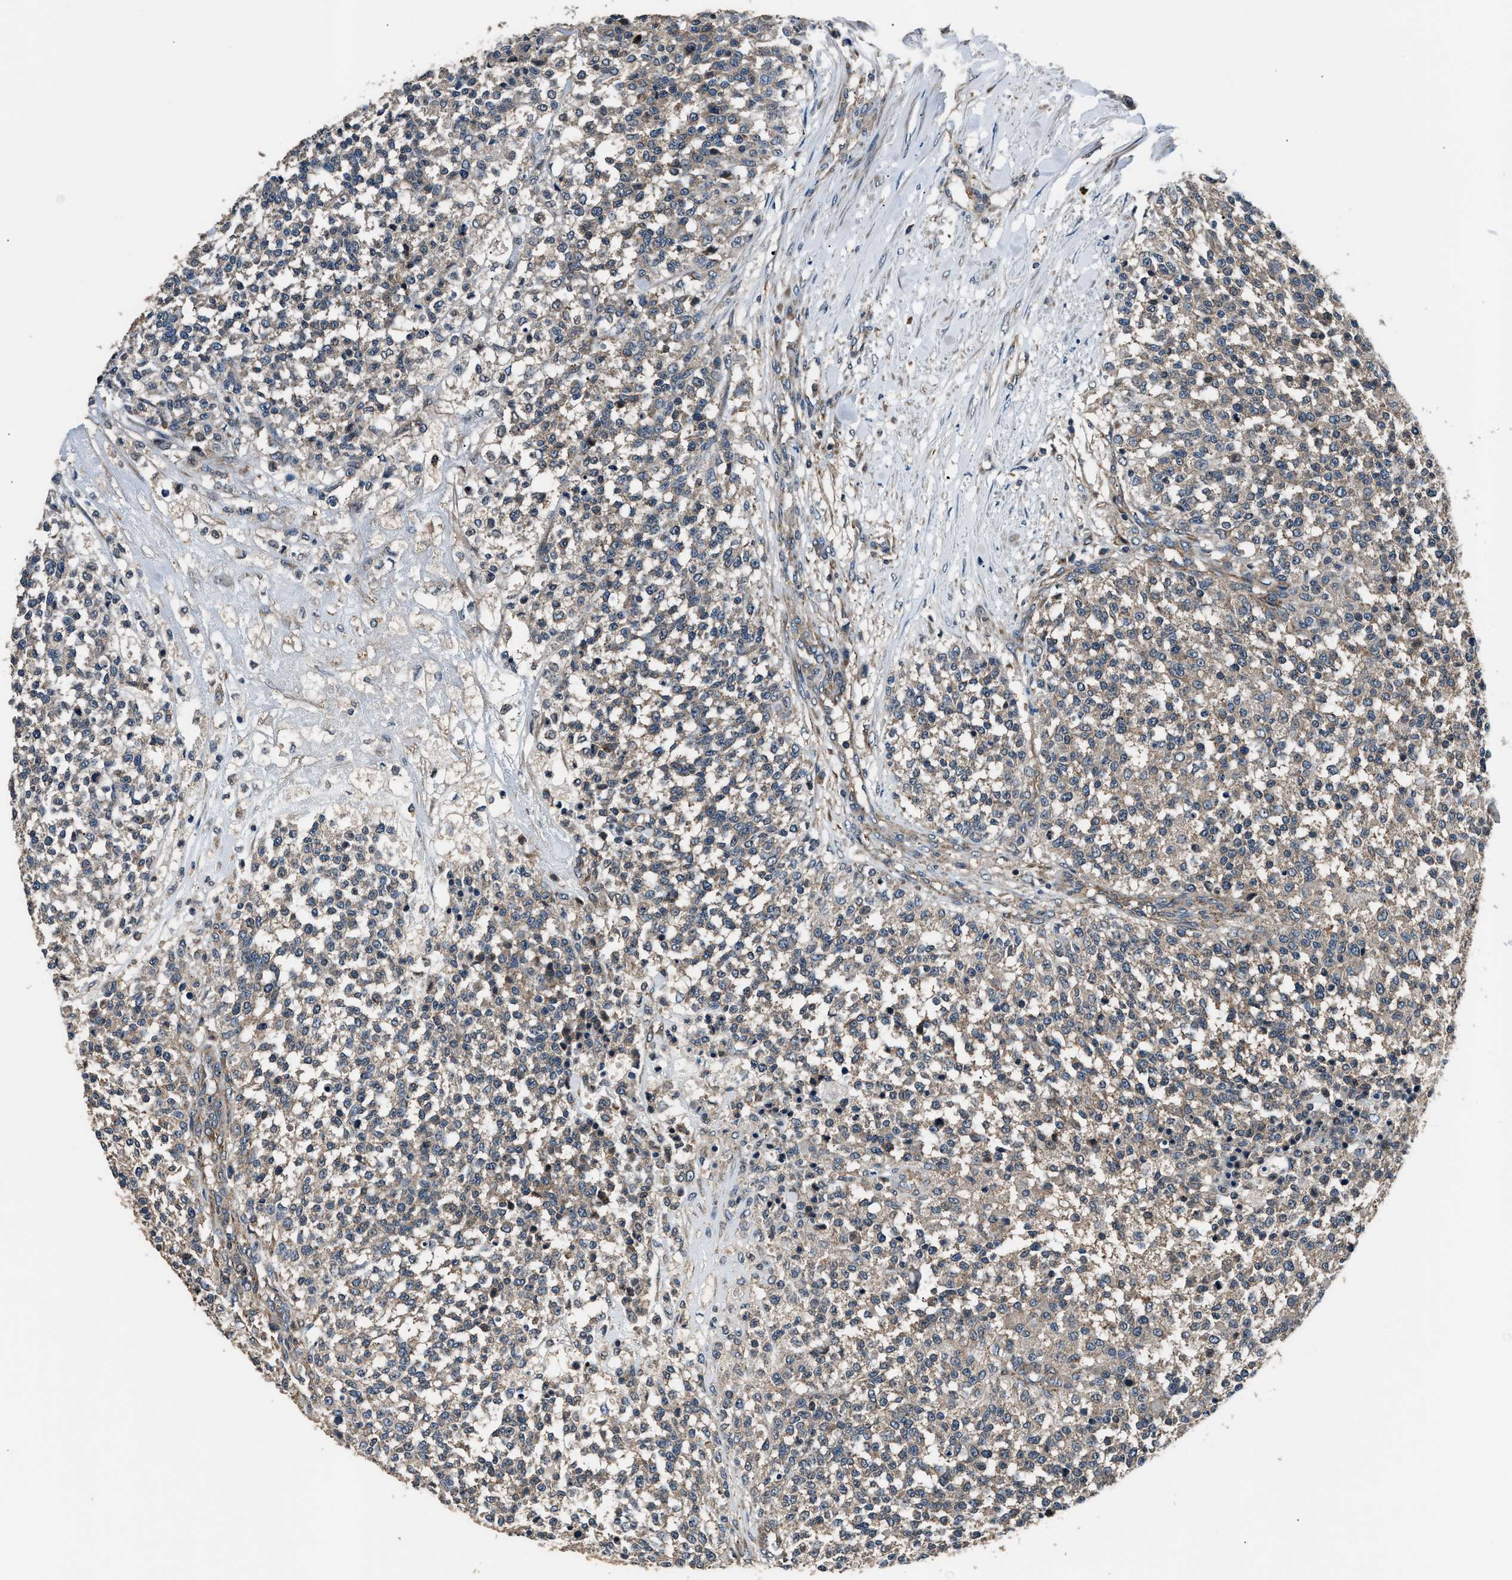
{"staining": {"intensity": "weak", "quantity": ">75%", "location": "cytoplasmic/membranous"}, "tissue": "testis cancer", "cell_type": "Tumor cells", "image_type": "cancer", "snomed": [{"axis": "morphology", "description": "Seminoma, NOS"}, {"axis": "topography", "description": "Testis"}], "caption": "Human seminoma (testis) stained with a protein marker demonstrates weak staining in tumor cells.", "gene": "IMPDH2", "patient": {"sex": "male", "age": 59}}